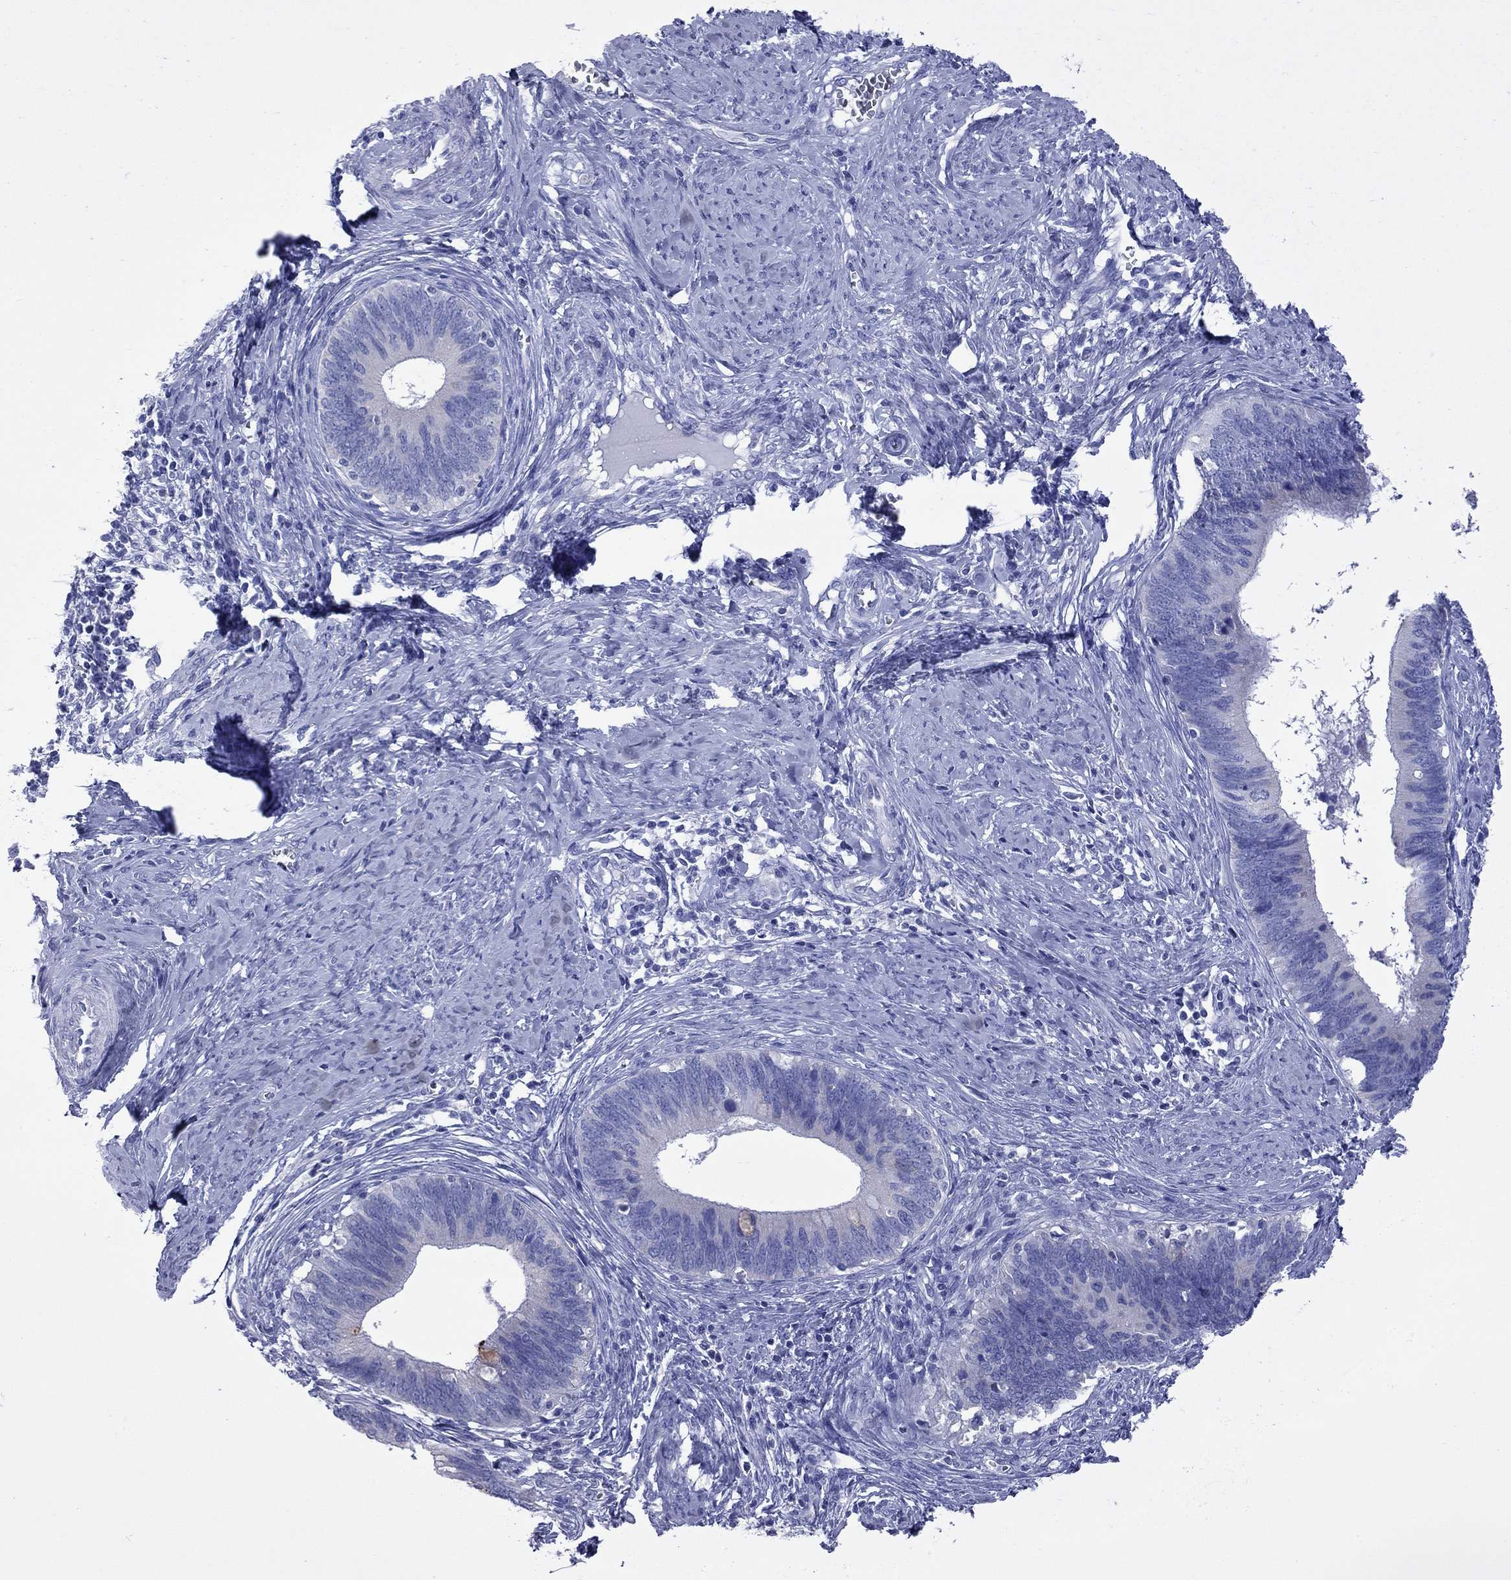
{"staining": {"intensity": "negative", "quantity": "none", "location": "none"}, "tissue": "cervical cancer", "cell_type": "Tumor cells", "image_type": "cancer", "snomed": [{"axis": "morphology", "description": "Adenocarcinoma, NOS"}, {"axis": "topography", "description": "Cervix"}], "caption": "Tumor cells are negative for brown protein staining in cervical adenocarcinoma.", "gene": "VSIG10", "patient": {"sex": "female", "age": 42}}